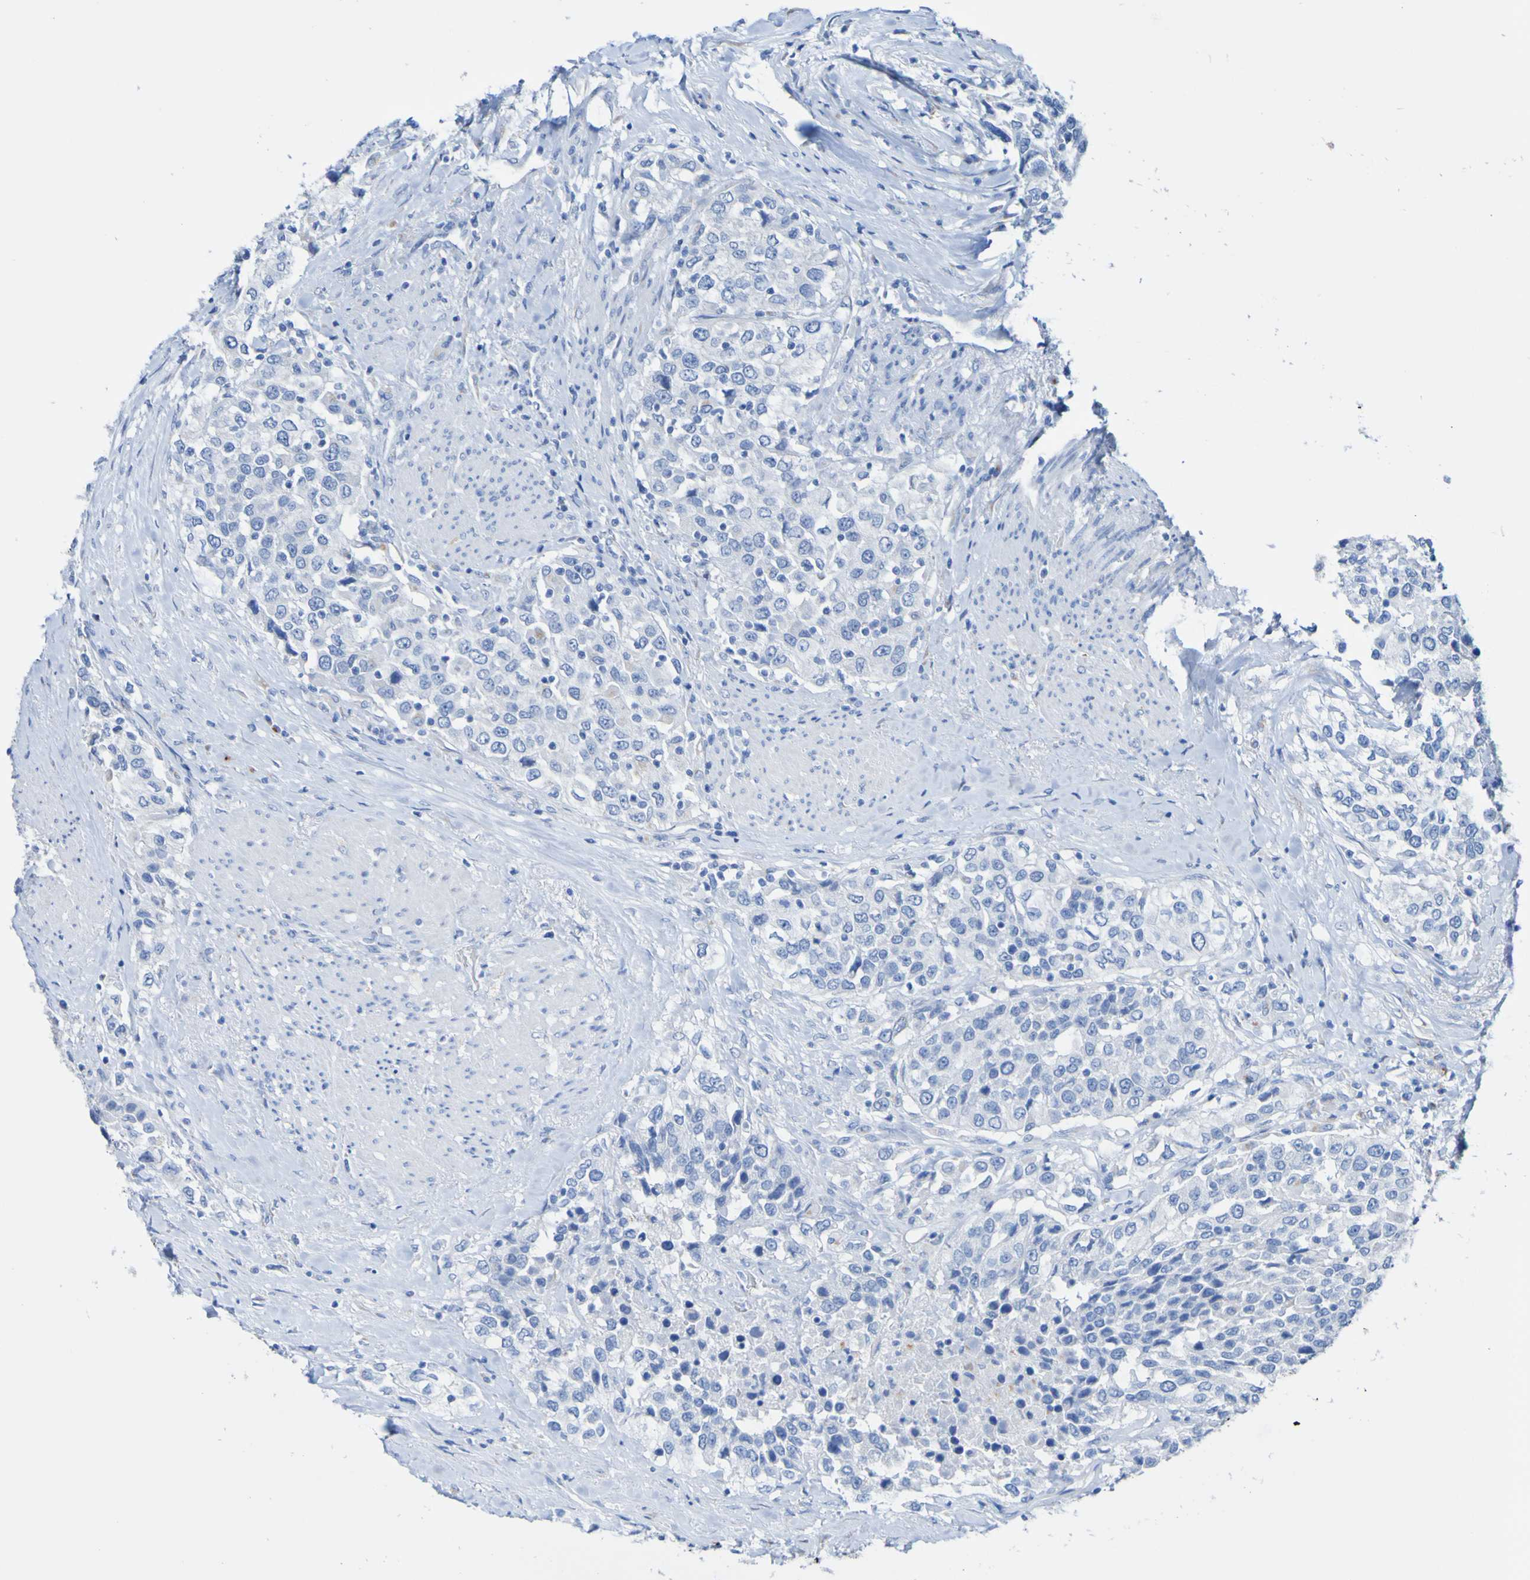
{"staining": {"intensity": "negative", "quantity": "none", "location": "none"}, "tissue": "urothelial cancer", "cell_type": "Tumor cells", "image_type": "cancer", "snomed": [{"axis": "morphology", "description": "Urothelial carcinoma, High grade"}, {"axis": "topography", "description": "Urinary bladder"}], "caption": "Immunohistochemistry (IHC) micrograph of human urothelial cancer stained for a protein (brown), which demonstrates no expression in tumor cells. The staining was performed using DAB (3,3'-diaminobenzidine) to visualize the protein expression in brown, while the nuclei were stained in blue with hematoxylin (Magnification: 20x).", "gene": "ACMSD", "patient": {"sex": "female", "age": 80}}